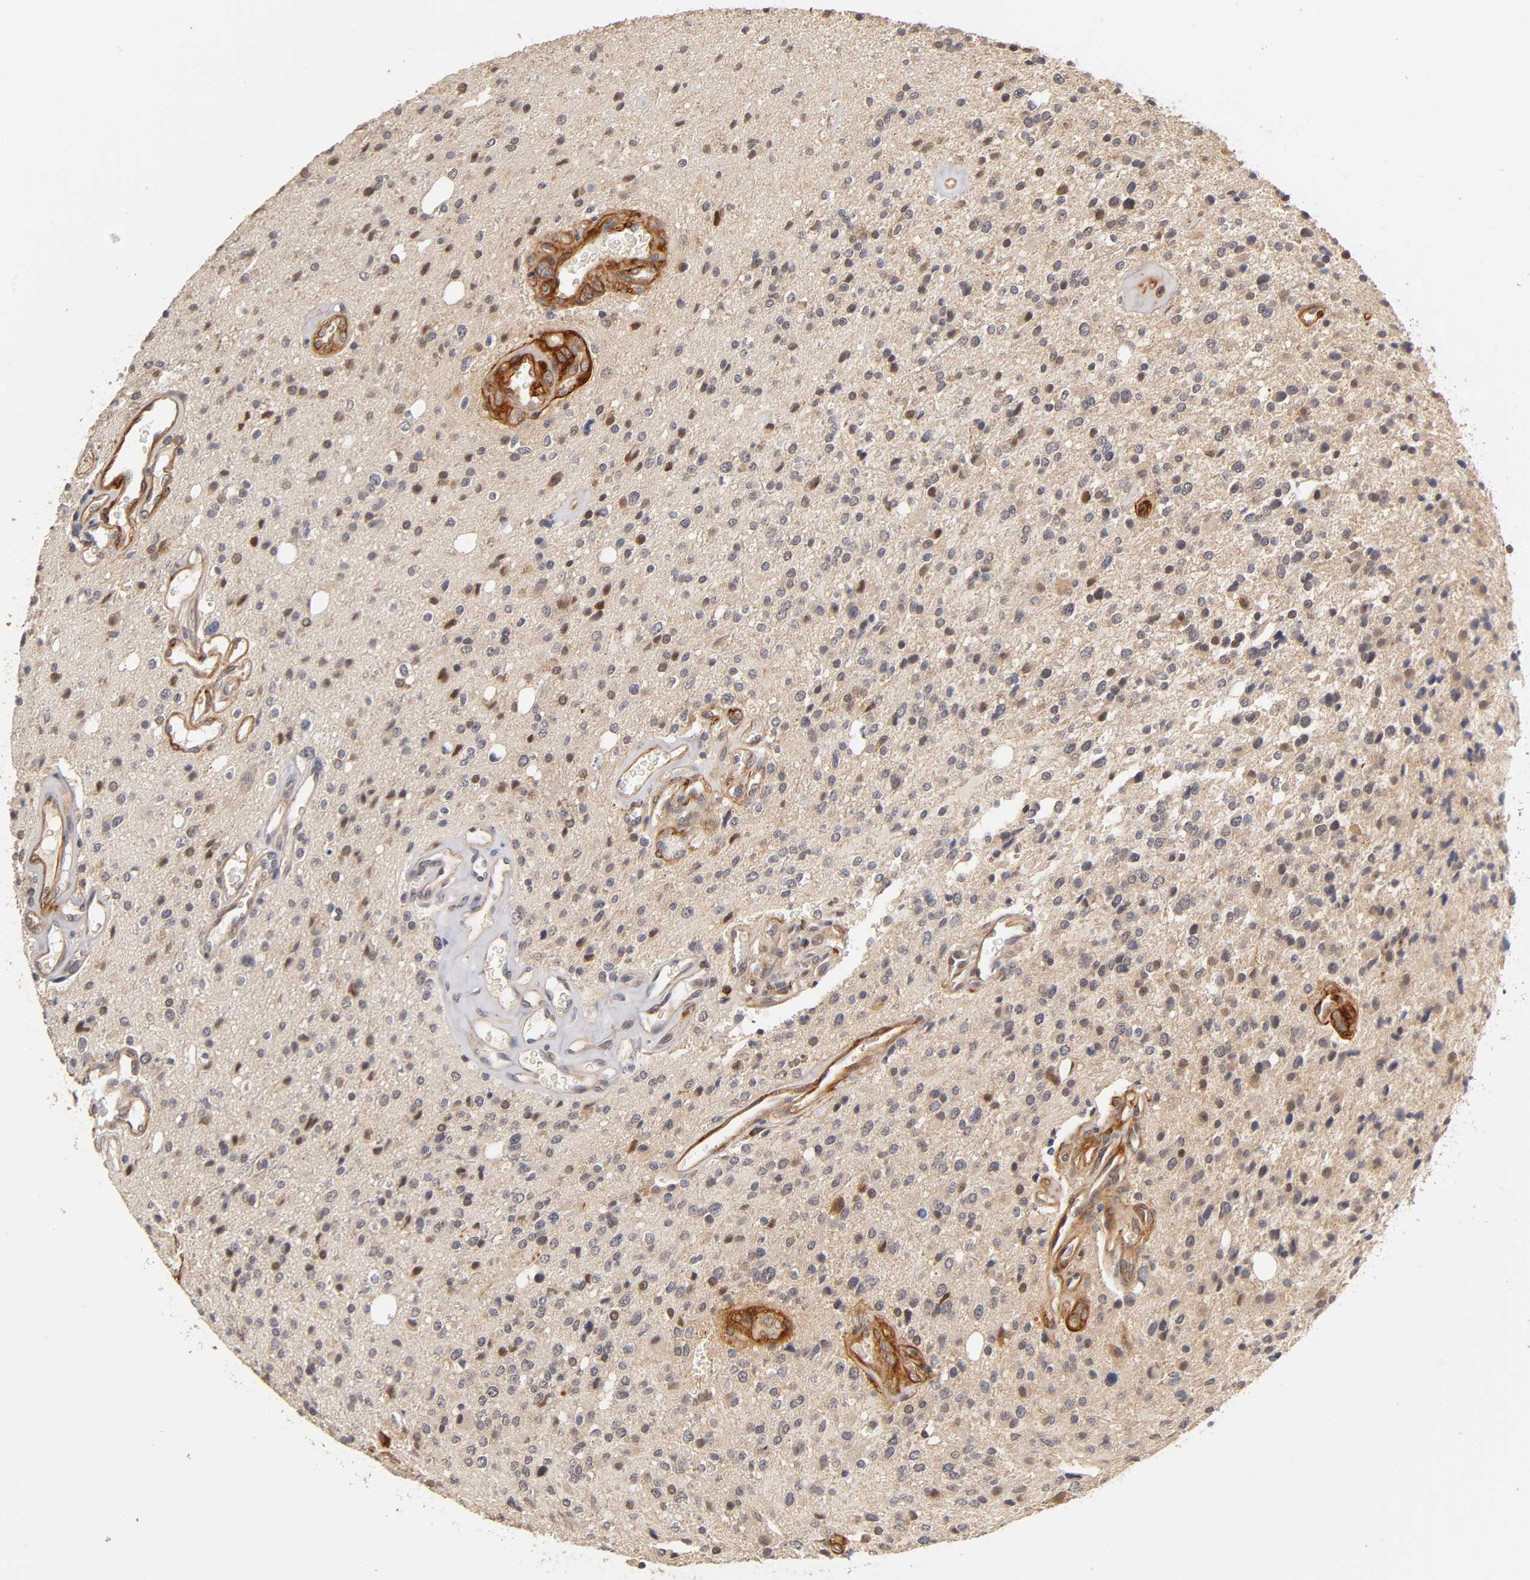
{"staining": {"intensity": "weak", "quantity": "25%-75%", "location": "cytoplasmic/membranous"}, "tissue": "glioma", "cell_type": "Tumor cells", "image_type": "cancer", "snomed": [{"axis": "morphology", "description": "Glioma, malignant, High grade"}, {"axis": "topography", "description": "Brain"}], "caption": "A high-resolution micrograph shows IHC staining of glioma, which displays weak cytoplasmic/membranous staining in approximately 25%-75% of tumor cells.", "gene": "LAMB1", "patient": {"sex": "male", "age": 47}}